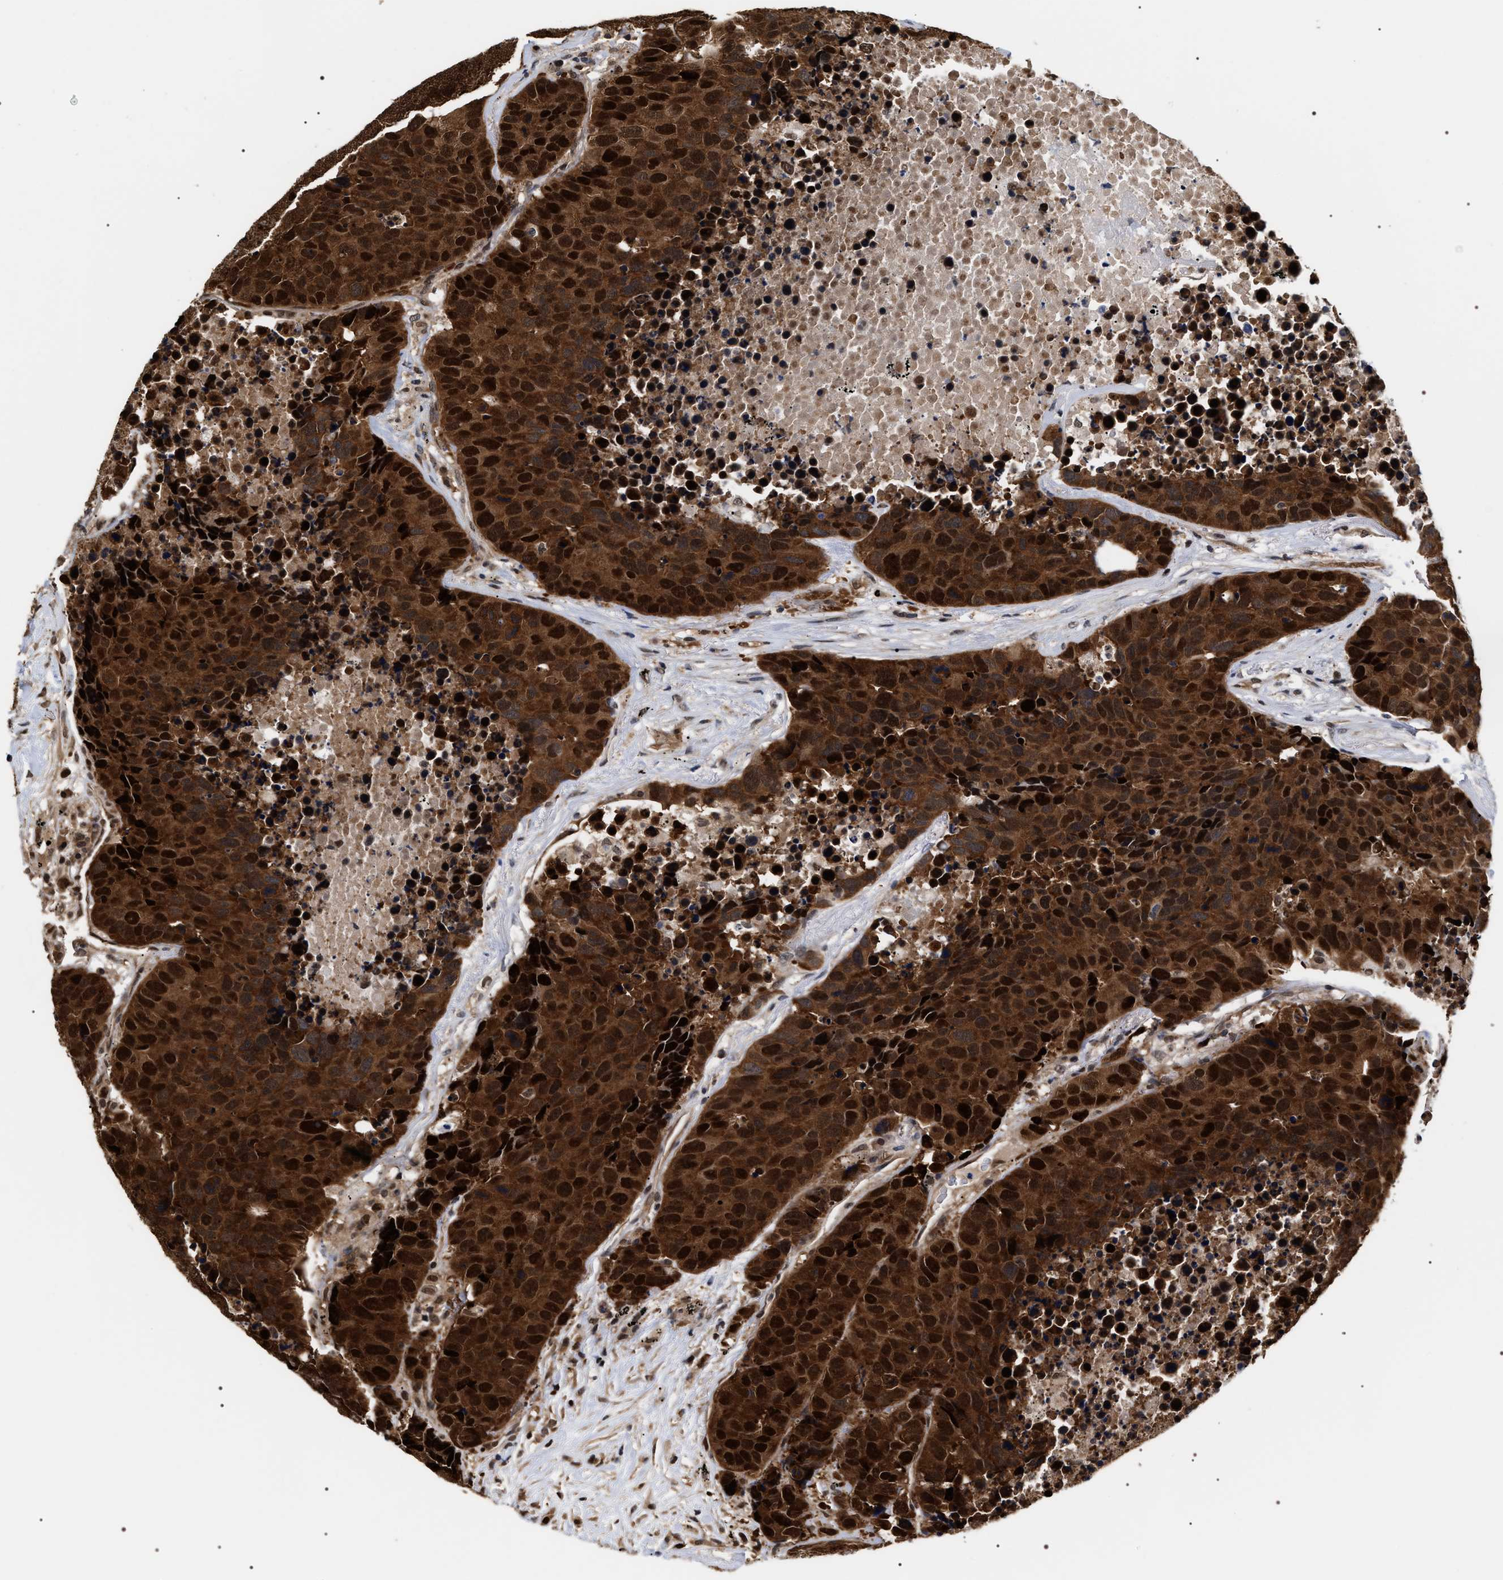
{"staining": {"intensity": "strong", "quantity": ">75%", "location": "cytoplasmic/membranous,nuclear"}, "tissue": "carcinoid", "cell_type": "Tumor cells", "image_type": "cancer", "snomed": [{"axis": "morphology", "description": "Carcinoid, malignant, NOS"}, {"axis": "topography", "description": "Lung"}], "caption": "This is an image of immunohistochemistry (IHC) staining of carcinoid (malignant), which shows strong staining in the cytoplasmic/membranous and nuclear of tumor cells.", "gene": "BAG6", "patient": {"sex": "male", "age": 60}}